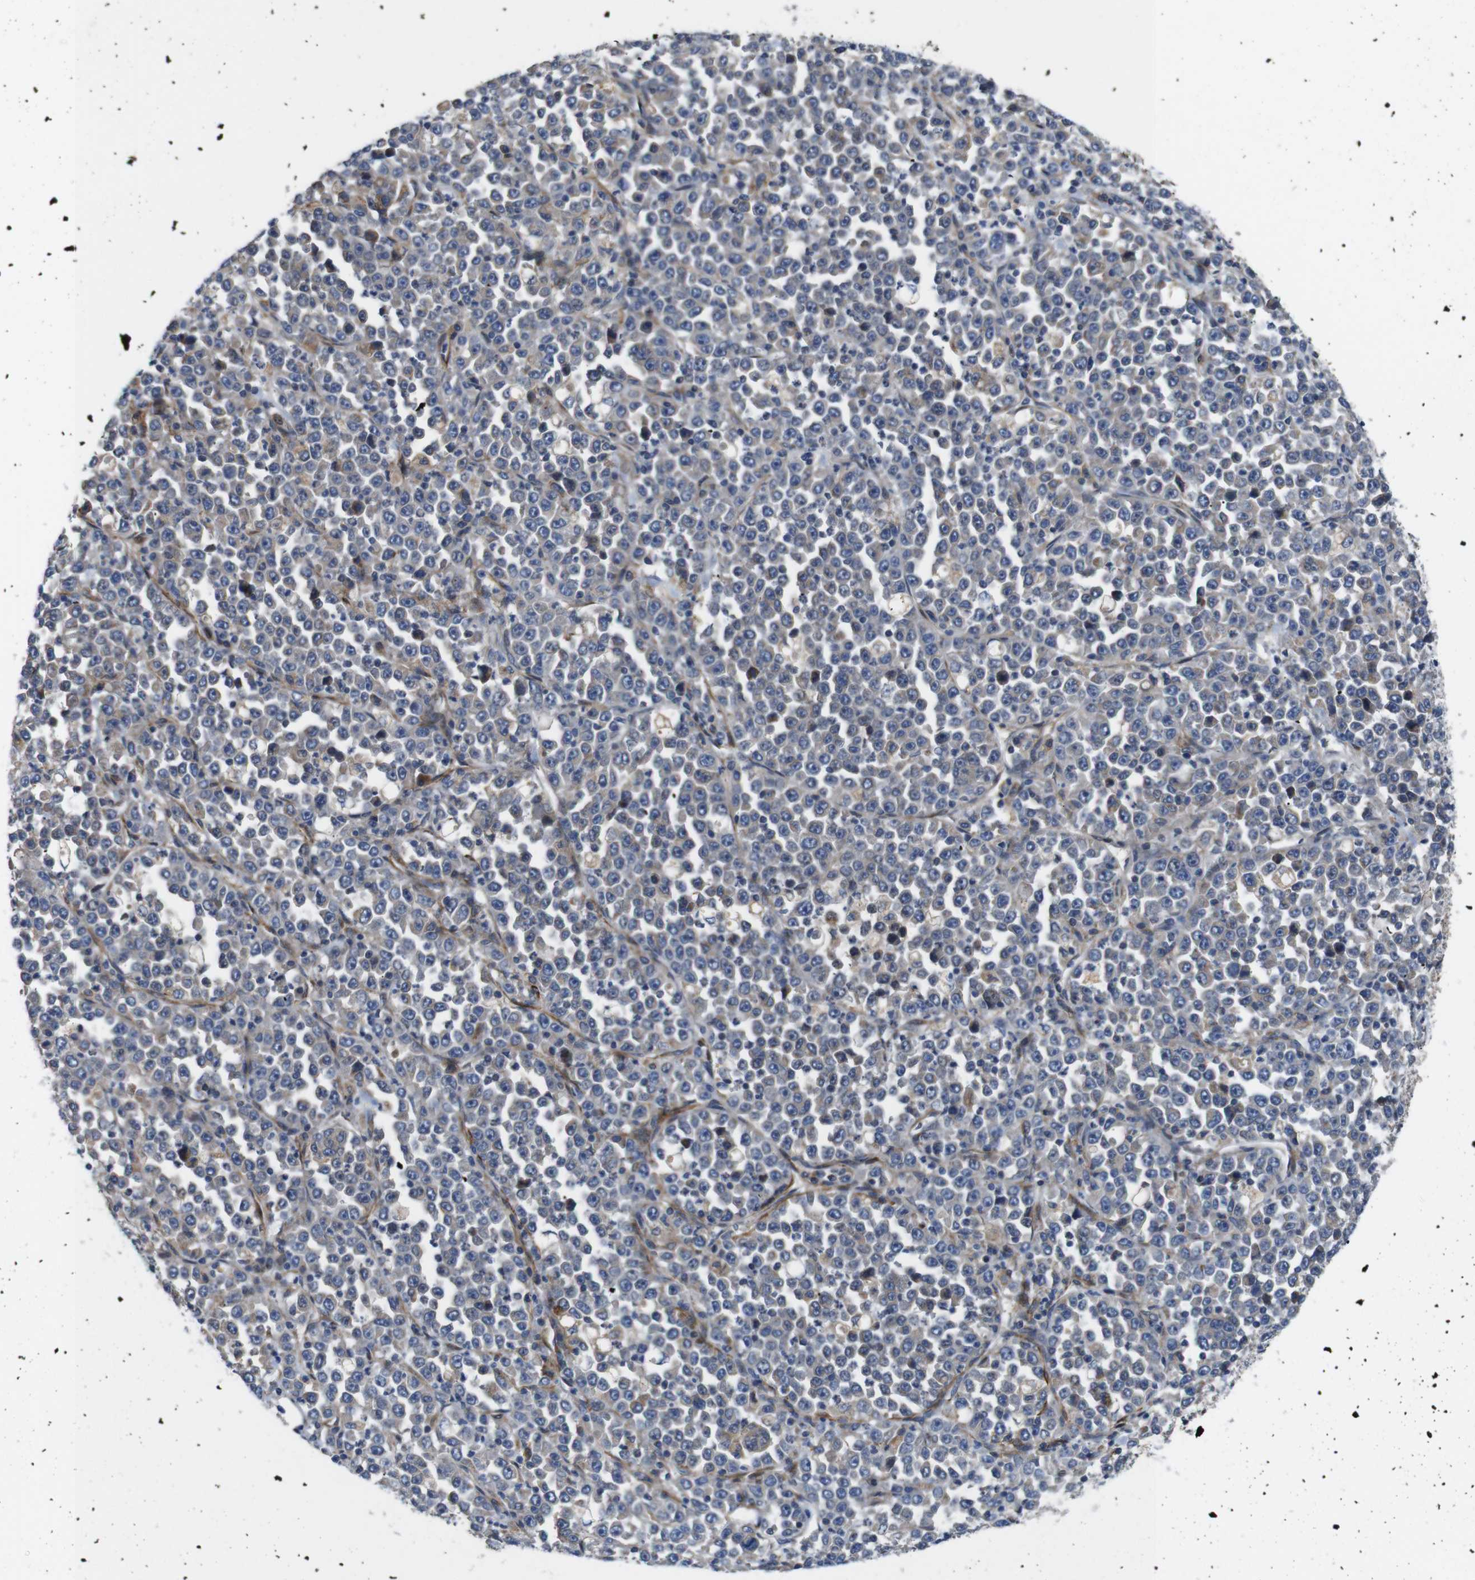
{"staining": {"intensity": "weak", "quantity": "<25%", "location": "cytoplasmic/membranous"}, "tissue": "stomach cancer", "cell_type": "Tumor cells", "image_type": "cancer", "snomed": [{"axis": "morphology", "description": "Normal tissue, NOS"}, {"axis": "morphology", "description": "Adenocarcinoma, NOS"}, {"axis": "topography", "description": "Stomach, upper"}, {"axis": "topography", "description": "Stomach"}], "caption": "Human stomach cancer stained for a protein using immunohistochemistry demonstrates no expression in tumor cells.", "gene": "GGT7", "patient": {"sex": "male", "age": 59}}